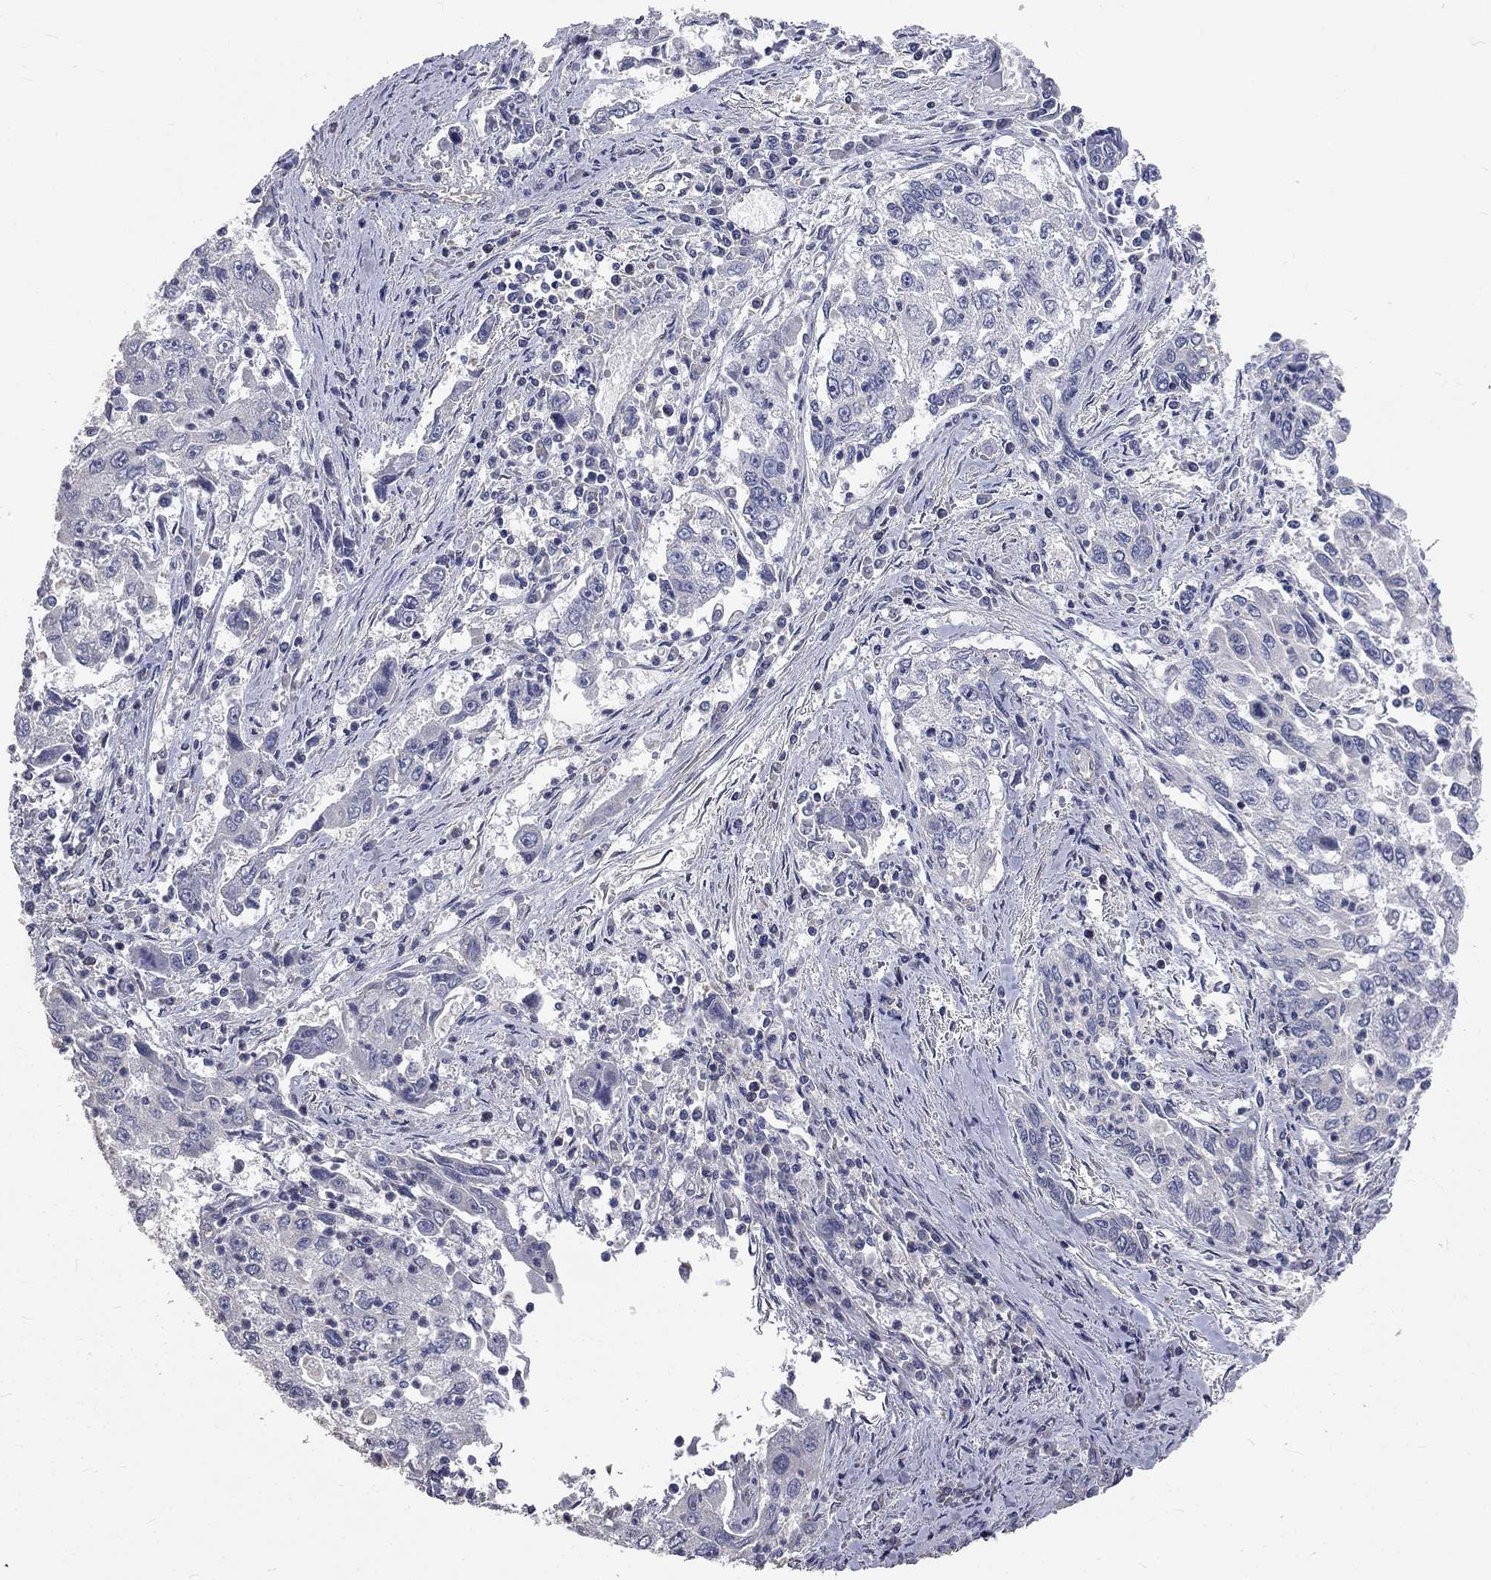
{"staining": {"intensity": "negative", "quantity": "none", "location": "none"}, "tissue": "cervical cancer", "cell_type": "Tumor cells", "image_type": "cancer", "snomed": [{"axis": "morphology", "description": "Squamous cell carcinoma, NOS"}, {"axis": "topography", "description": "Cervix"}], "caption": "Tumor cells are negative for brown protein staining in cervical cancer. Brightfield microscopy of immunohistochemistry stained with DAB (3,3'-diaminobenzidine) (brown) and hematoxylin (blue), captured at high magnification.", "gene": "CROCC", "patient": {"sex": "female", "age": 36}}